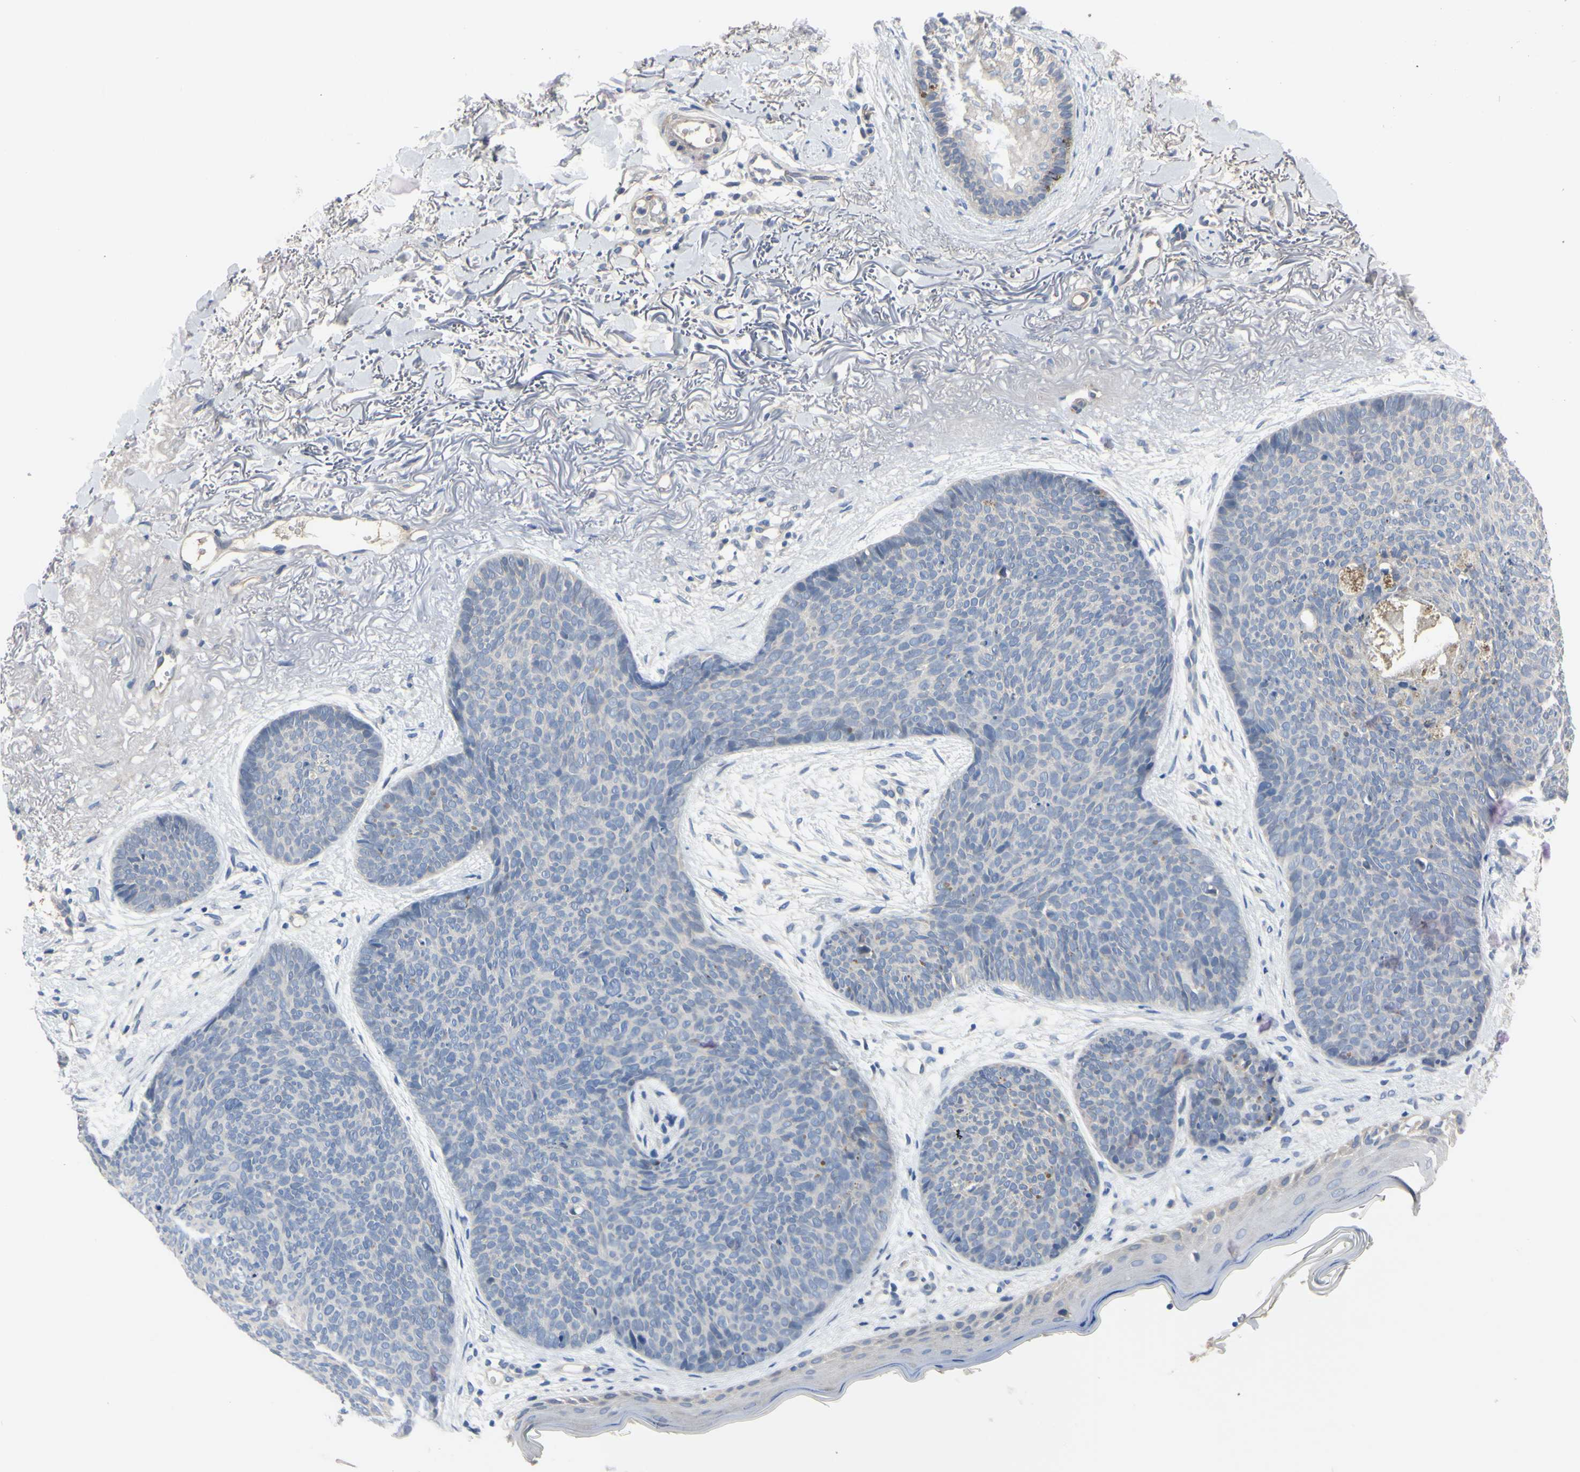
{"staining": {"intensity": "negative", "quantity": "none", "location": "none"}, "tissue": "skin cancer", "cell_type": "Tumor cells", "image_type": "cancer", "snomed": [{"axis": "morphology", "description": "Normal tissue, NOS"}, {"axis": "morphology", "description": "Basal cell carcinoma"}, {"axis": "topography", "description": "Skin"}], "caption": "Immunohistochemistry (IHC) of human skin basal cell carcinoma reveals no positivity in tumor cells.", "gene": "LHX9", "patient": {"sex": "female", "age": 70}}